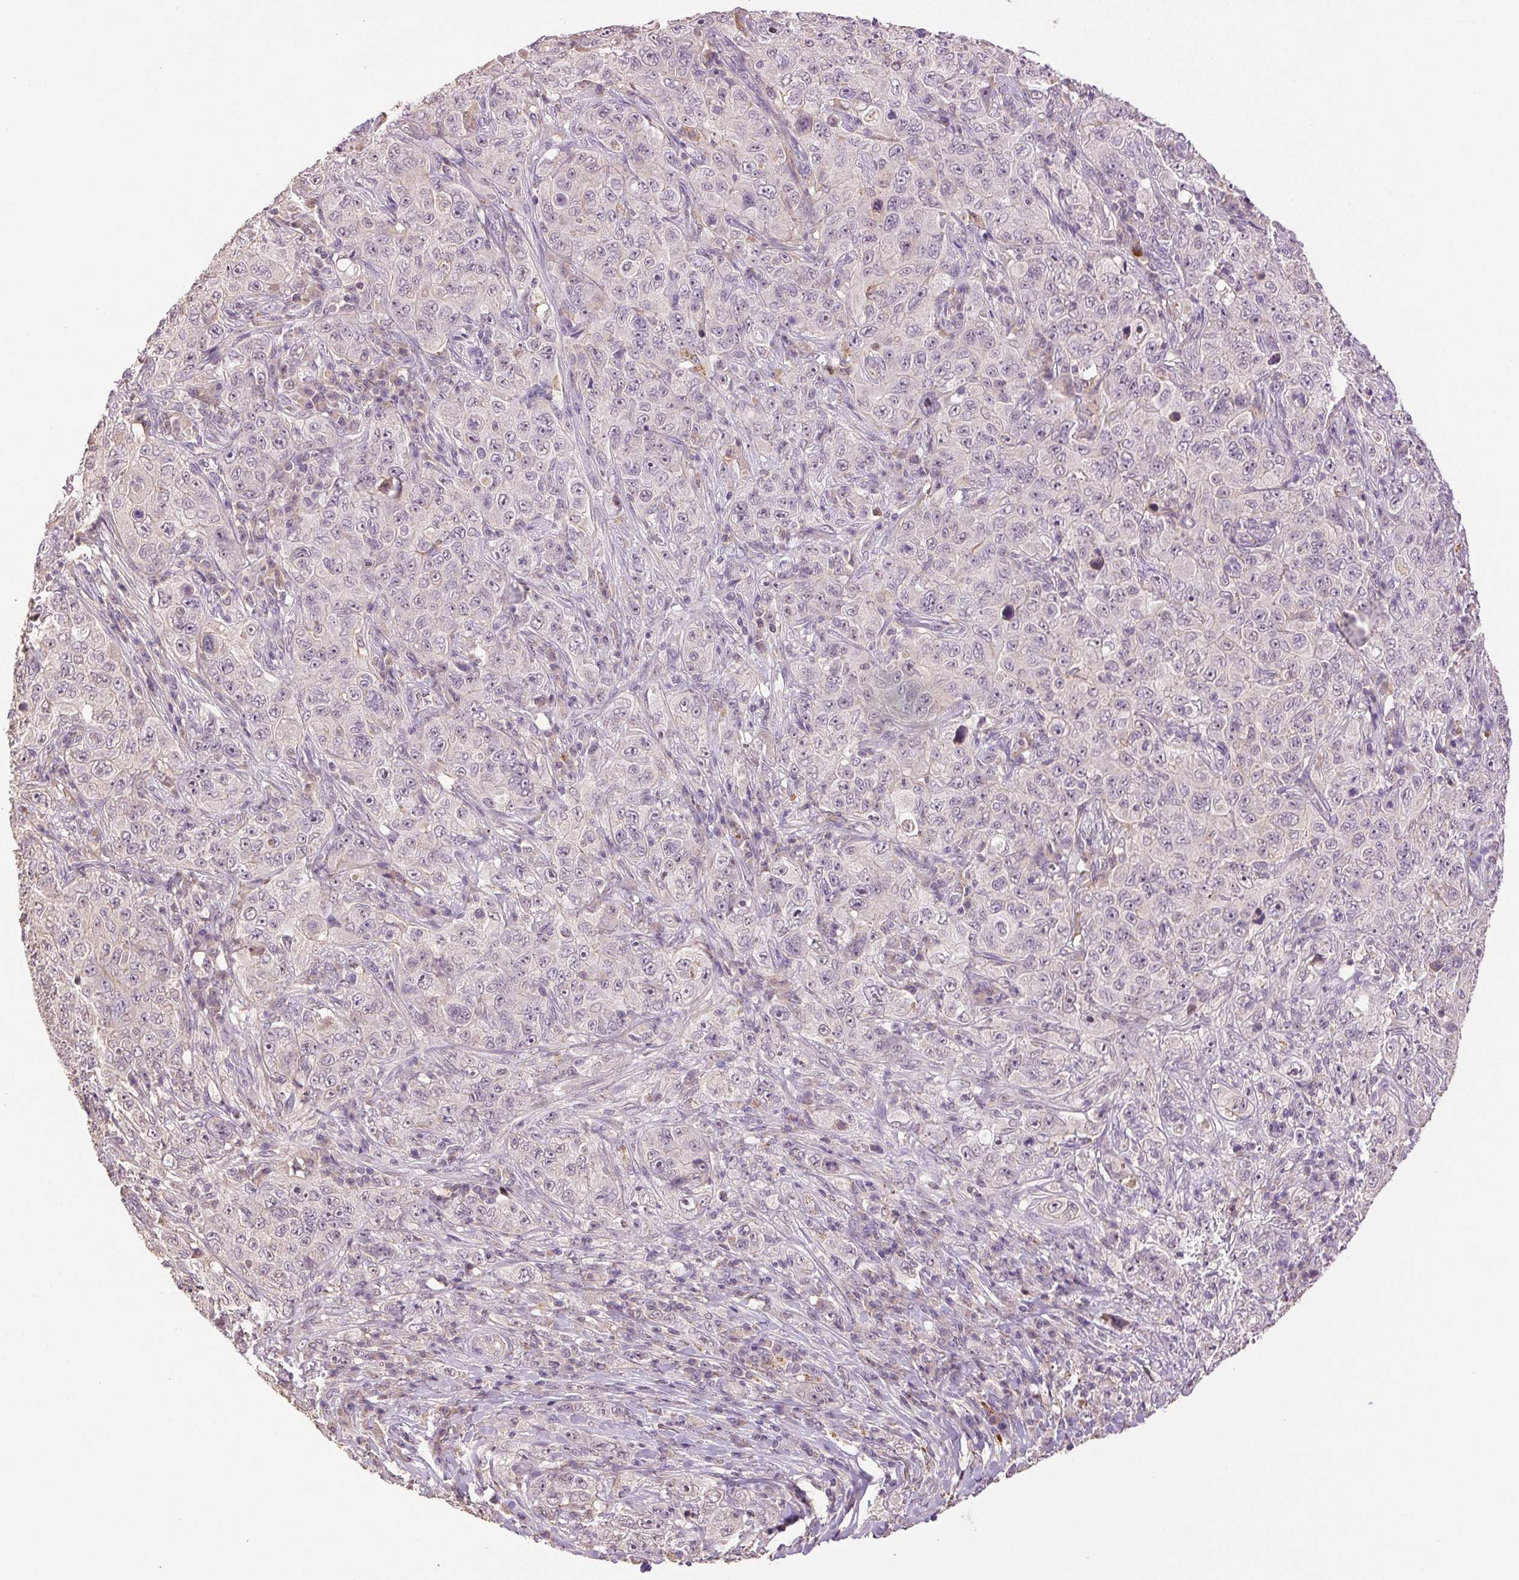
{"staining": {"intensity": "negative", "quantity": "none", "location": "none"}, "tissue": "pancreatic cancer", "cell_type": "Tumor cells", "image_type": "cancer", "snomed": [{"axis": "morphology", "description": "Adenocarcinoma, NOS"}, {"axis": "topography", "description": "Pancreas"}], "caption": "This photomicrograph is of pancreatic adenocarcinoma stained with IHC to label a protein in brown with the nuclei are counter-stained blue. There is no expression in tumor cells.", "gene": "TMEM253", "patient": {"sex": "male", "age": 68}}